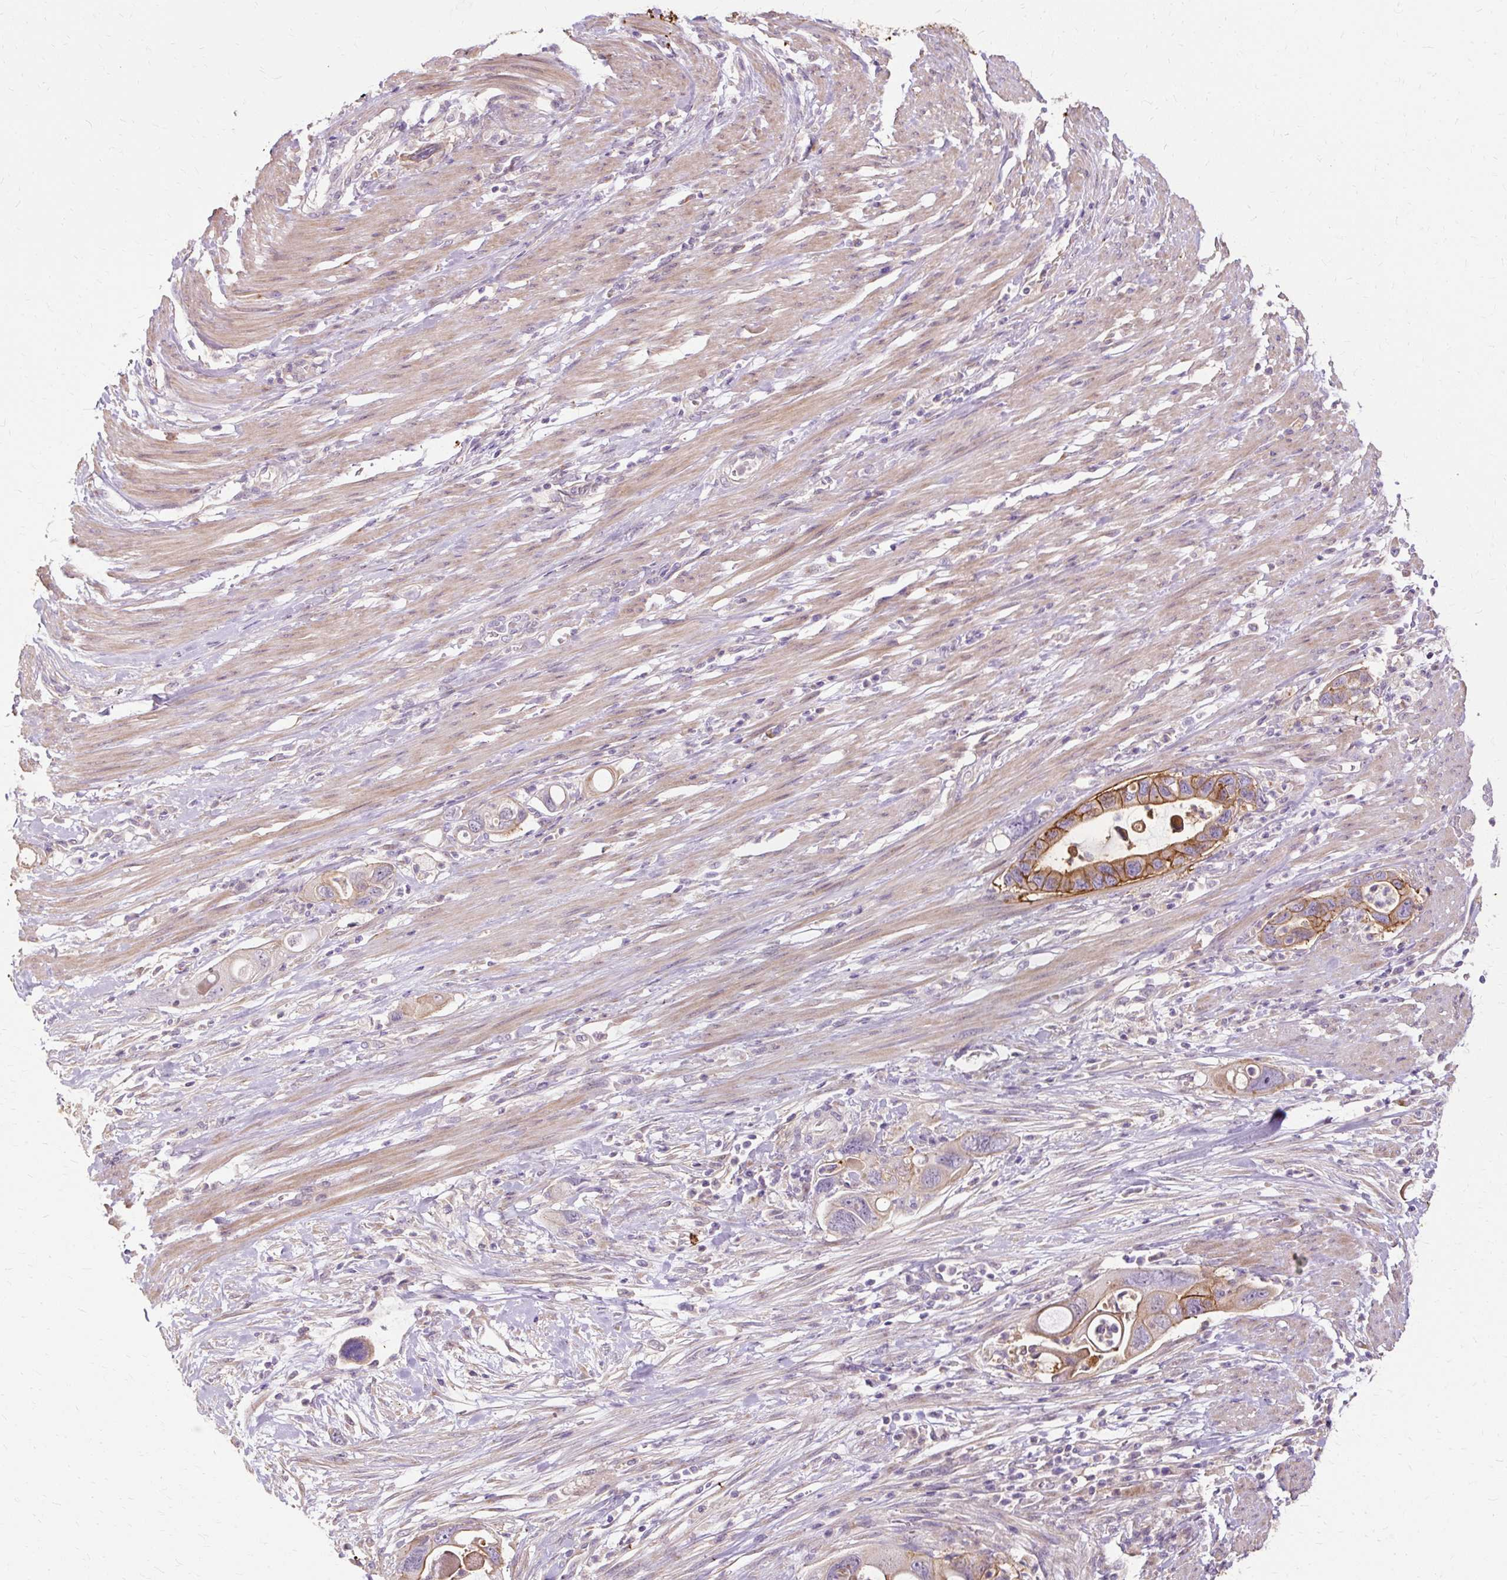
{"staining": {"intensity": "moderate", "quantity": "<25%", "location": "cytoplasmic/membranous"}, "tissue": "pancreatic cancer", "cell_type": "Tumor cells", "image_type": "cancer", "snomed": [{"axis": "morphology", "description": "Adenocarcinoma, NOS"}, {"axis": "topography", "description": "Pancreas"}], "caption": "Pancreatic cancer (adenocarcinoma) stained for a protein (brown) exhibits moderate cytoplasmic/membranous positive staining in approximately <25% of tumor cells.", "gene": "TSPAN8", "patient": {"sex": "female", "age": 71}}